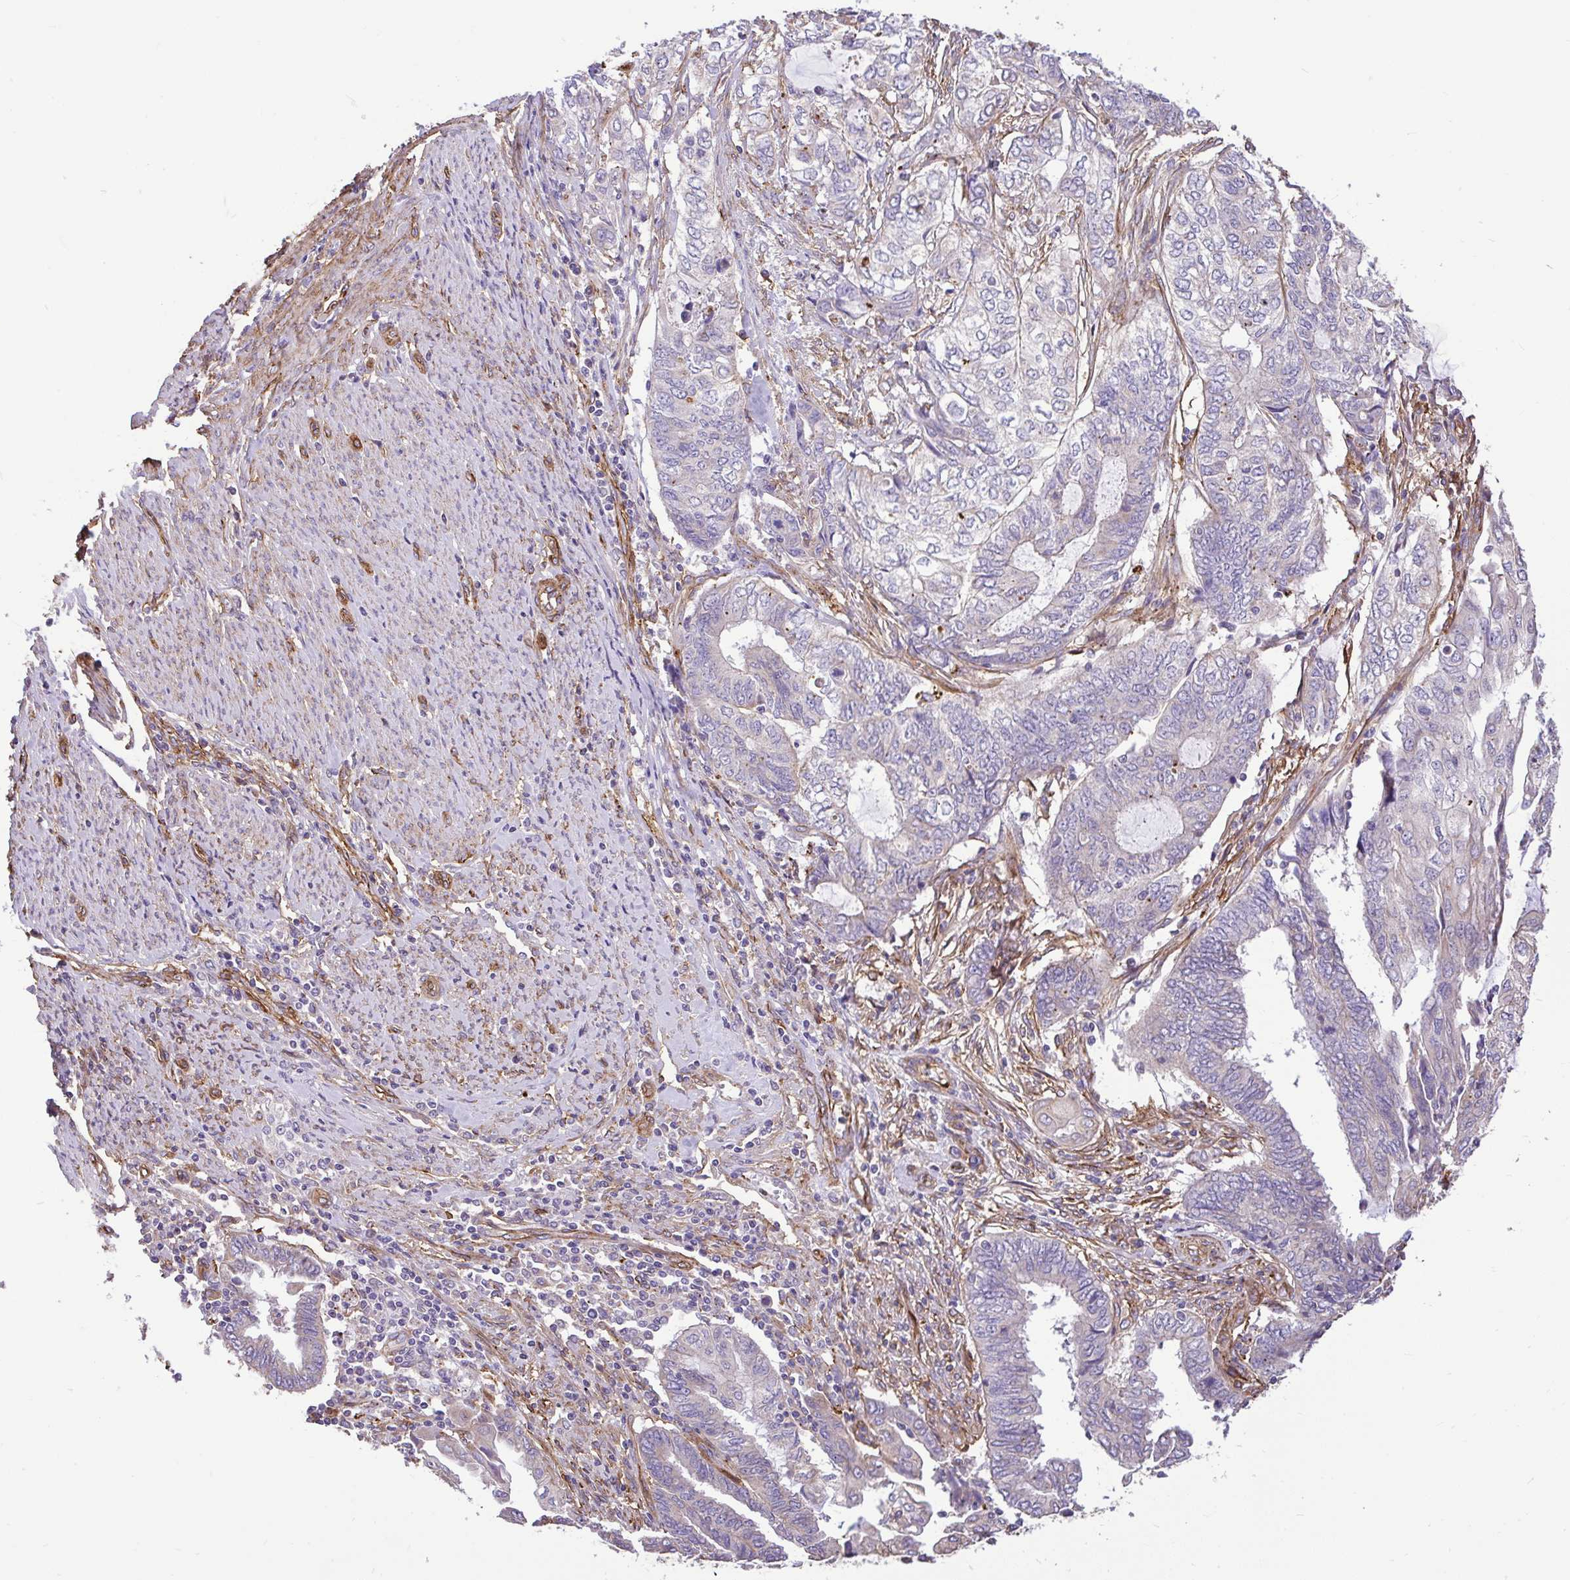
{"staining": {"intensity": "negative", "quantity": "none", "location": "none"}, "tissue": "endometrial cancer", "cell_type": "Tumor cells", "image_type": "cancer", "snomed": [{"axis": "morphology", "description": "Adenocarcinoma, NOS"}, {"axis": "topography", "description": "Uterus"}, {"axis": "topography", "description": "Endometrium"}], "caption": "IHC of endometrial adenocarcinoma shows no staining in tumor cells.", "gene": "PTPRK", "patient": {"sex": "female", "age": 70}}